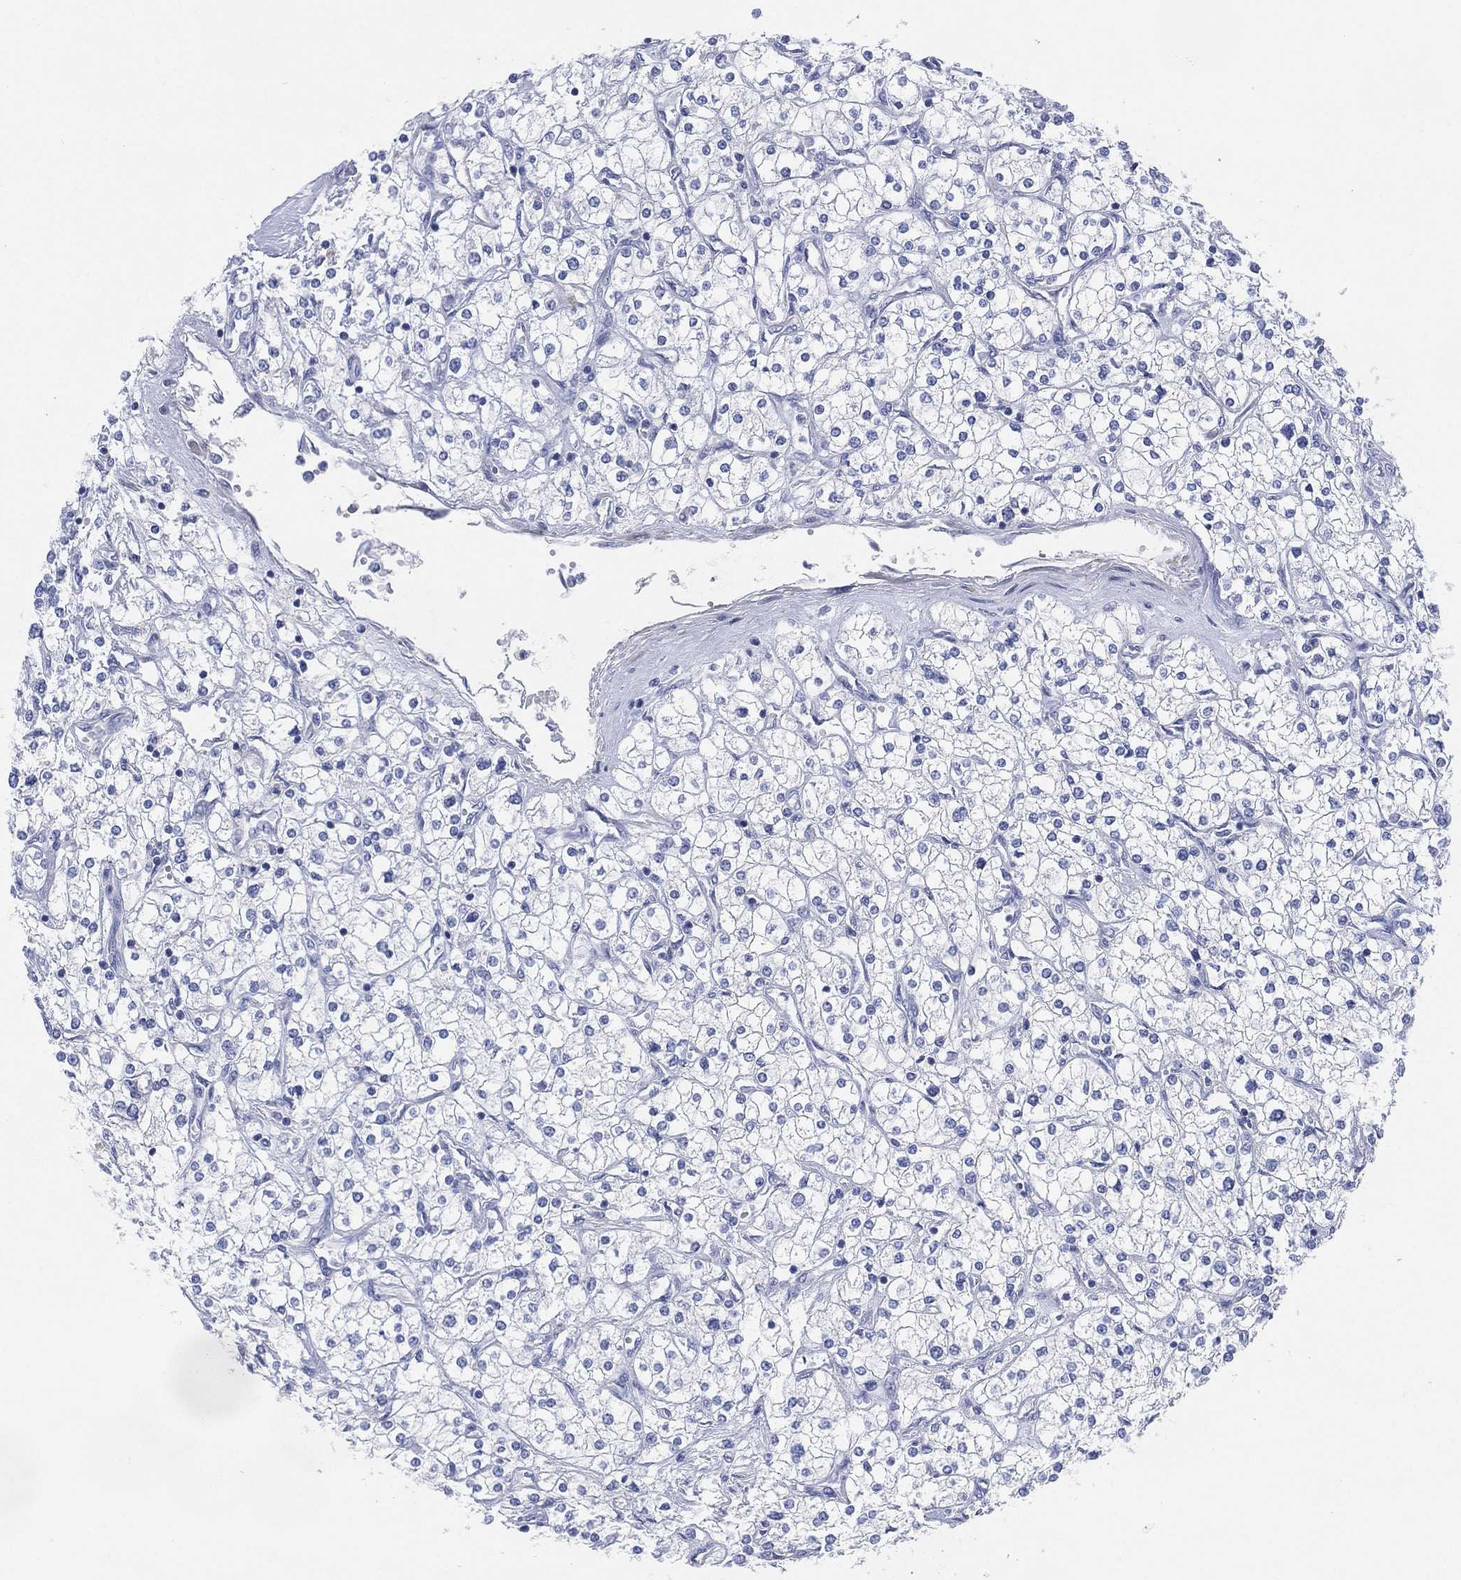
{"staining": {"intensity": "negative", "quantity": "none", "location": "none"}, "tissue": "renal cancer", "cell_type": "Tumor cells", "image_type": "cancer", "snomed": [{"axis": "morphology", "description": "Adenocarcinoma, NOS"}, {"axis": "topography", "description": "Kidney"}], "caption": "Immunohistochemical staining of renal adenocarcinoma displays no significant staining in tumor cells. Brightfield microscopy of immunohistochemistry (IHC) stained with DAB (brown) and hematoxylin (blue), captured at high magnification.", "gene": "ADAD2", "patient": {"sex": "male", "age": 80}}